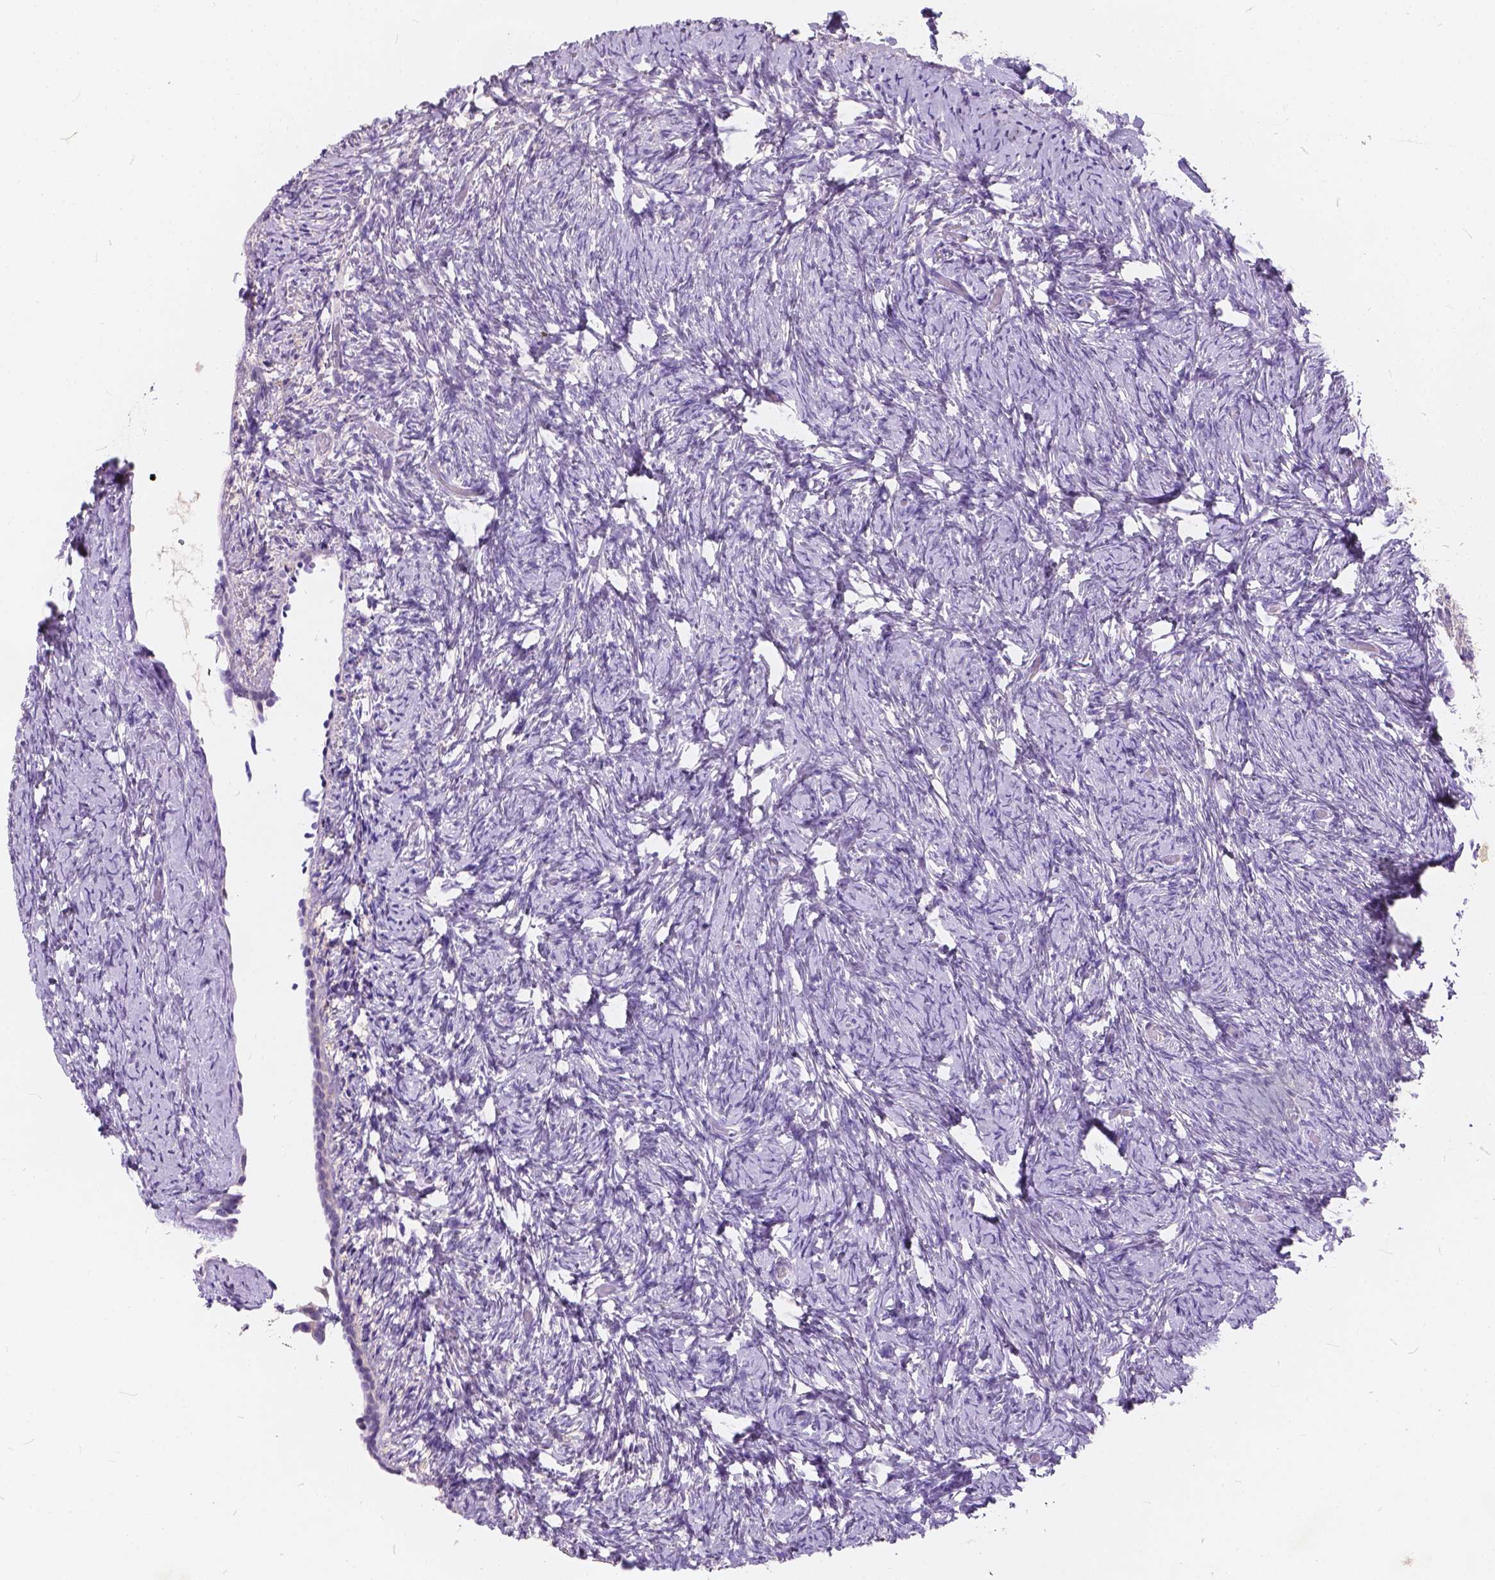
{"staining": {"intensity": "negative", "quantity": "none", "location": "none"}, "tissue": "ovary", "cell_type": "Ovarian stroma cells", "image_type": "normal", "snomed": [{"axis": "morphology", "description": "Normal tissue, NOS"}, {"axis": "topography", "description": "Ovary"}], "caption": "Micrograph shows no protein staining in ovarian stroma cells of normal ovary. (IHC, brightfield microscopy, high magnification).", "gene": "PEX11G", "patient": {"sex": "female", "age": 39}}